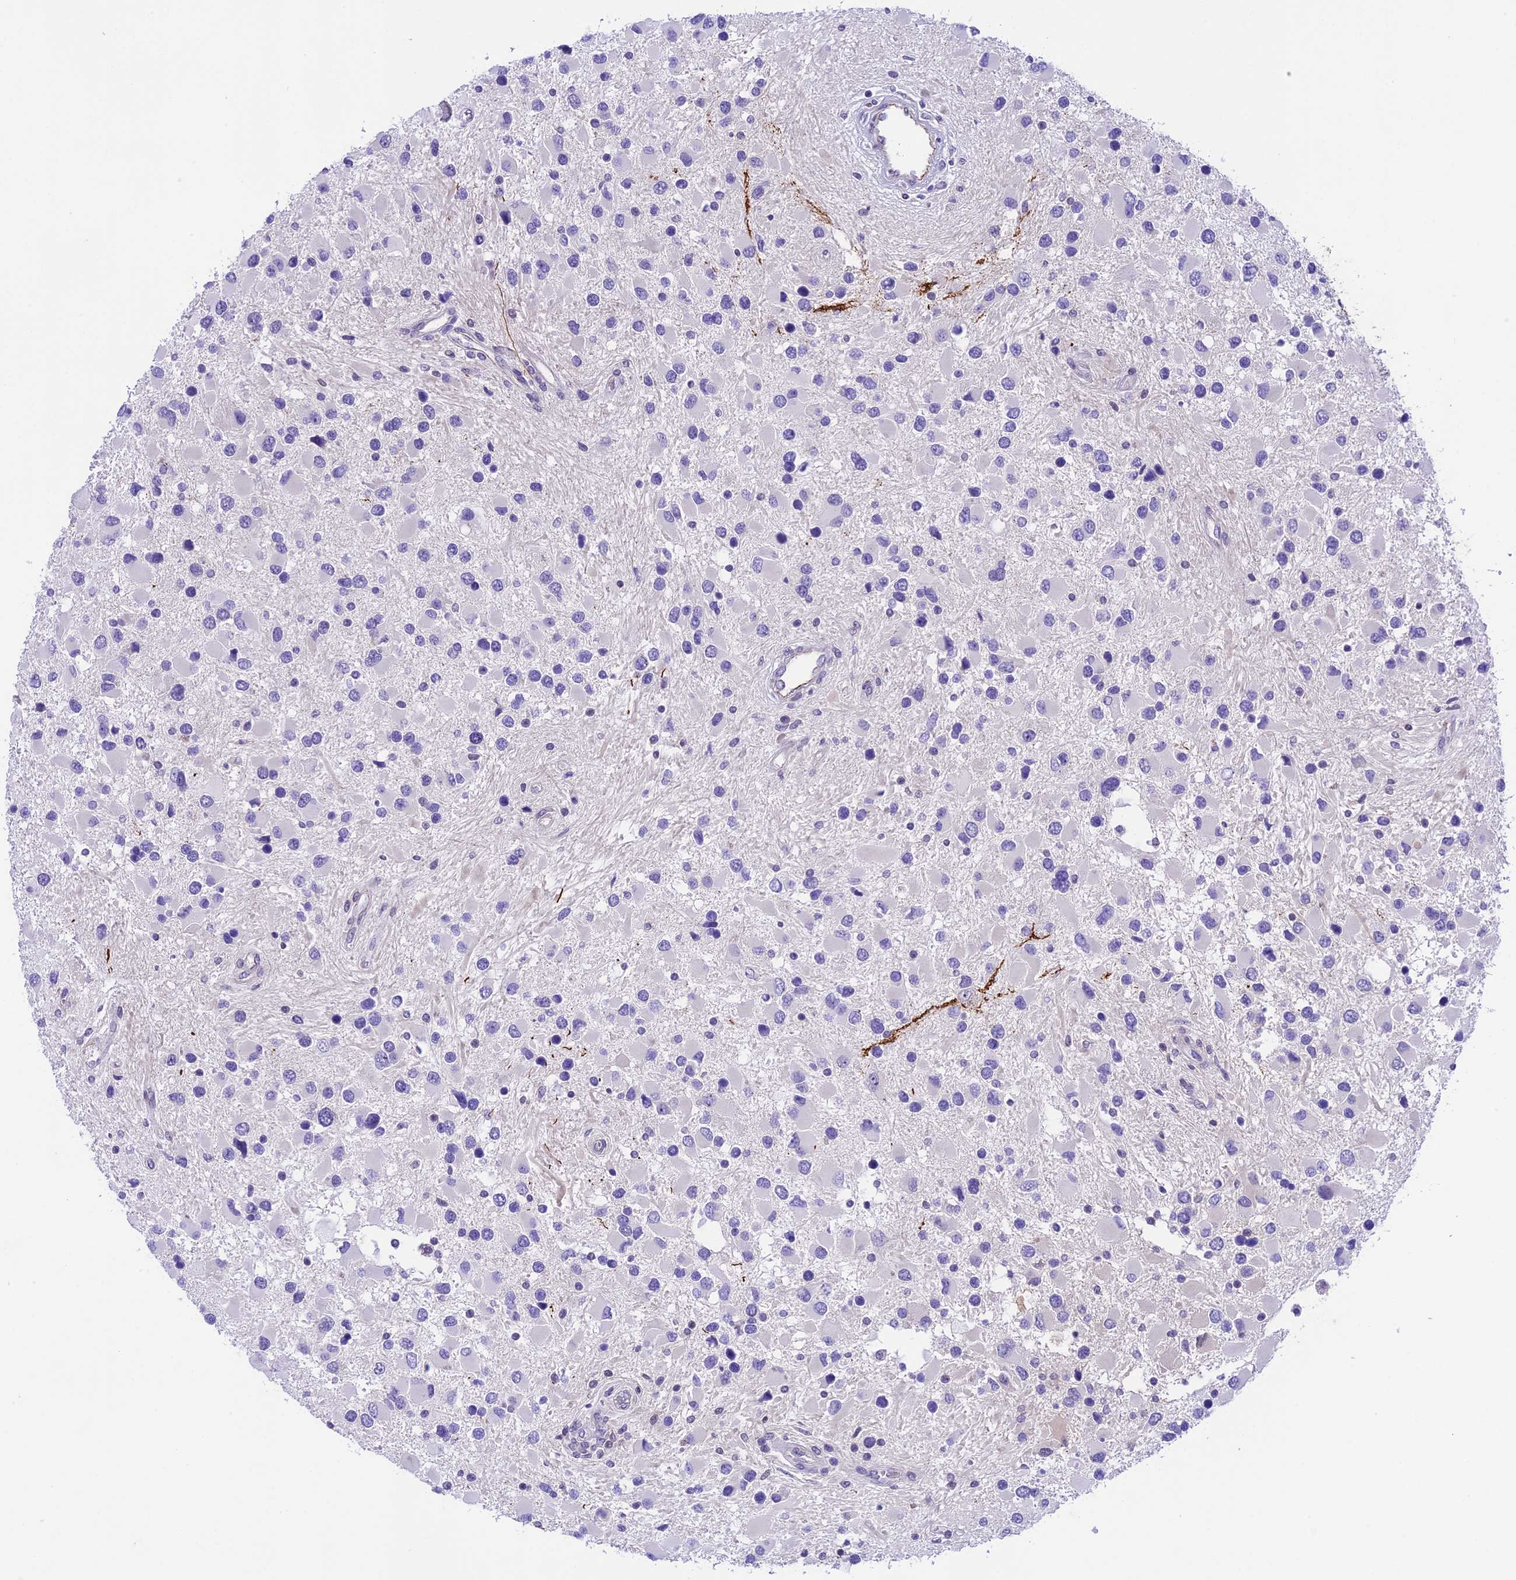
{"staining": {"intensity": "negative", "quantity": "none", "location": "none"}, "tissue": "glioma", "cell_type": "Tumor cells", "image_type": "cancer", "snomed": [{"axis": "morphology", "description": "Glioma, malignant, High grade"}, {"axis": "topography", "description": "Brain"}], "caption": "The micrograph reveals no significant staining in tumor cells of malignant glioma (high-grade).", "gene": "PRR15", "patient": {"sex": "male", "age": 53}}